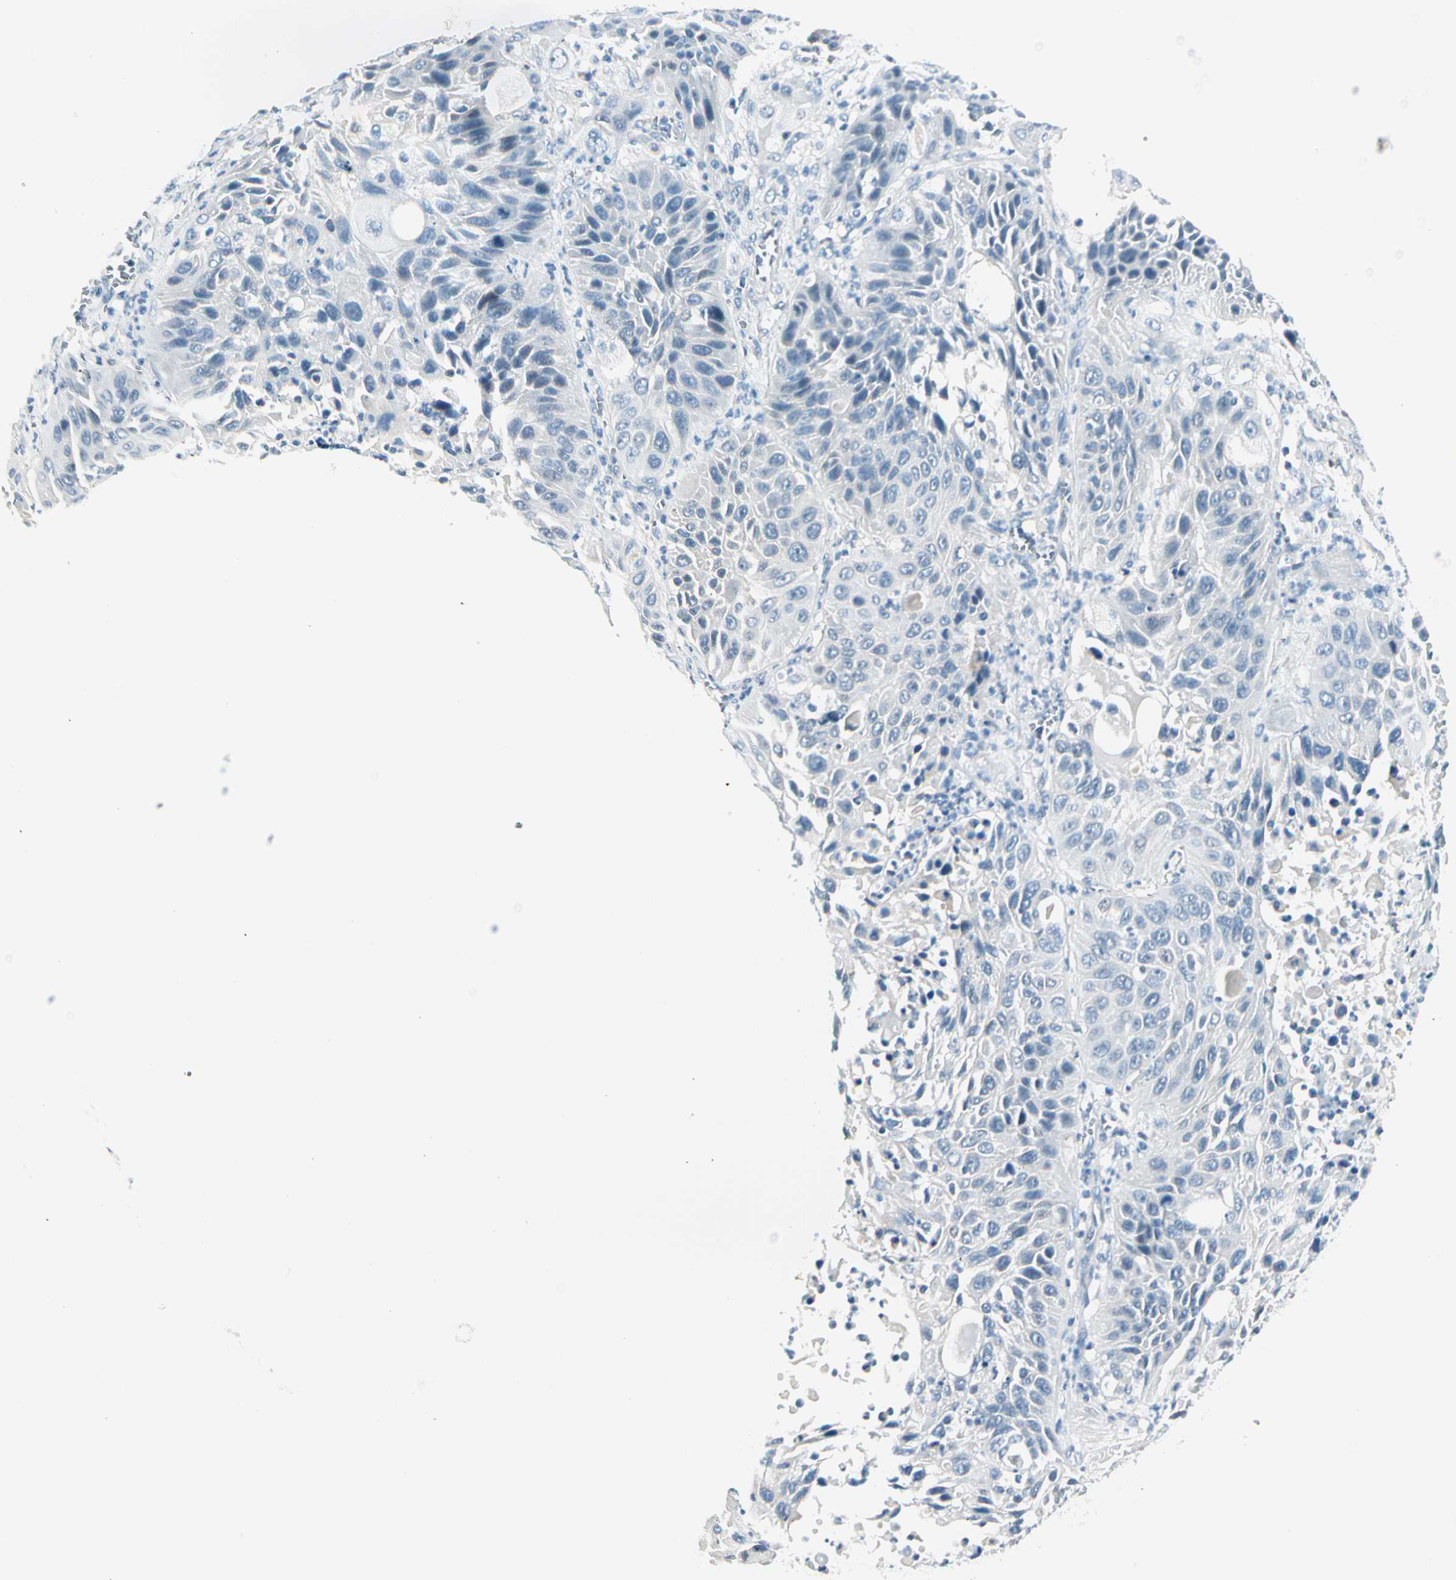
{"staining": {"intensity": "negative", "quantity": "none", "location": "none"}, "tissue": "lung cancer", "cell_type": "Tumor cells", "image_type": "cancer", "snomed": [{"axis": "morphology", "description": "Squamous cell carcinoma, NOS"}, {"axis": "topography", "description": "Lung"}], "caption": "A micrograph of human lung cancer (squamous cell carcinoma) is negative for staining in tumor cells. (Stains: DAB (3,3'-diaminobenzidine) immunohistochemistry (IHC) with hematoxylin counter stain, Microscopy: brightfield microscopy at high magnification).", "gene": "ZSCAN1", "patient": {"sex": "female", "age": 76}}